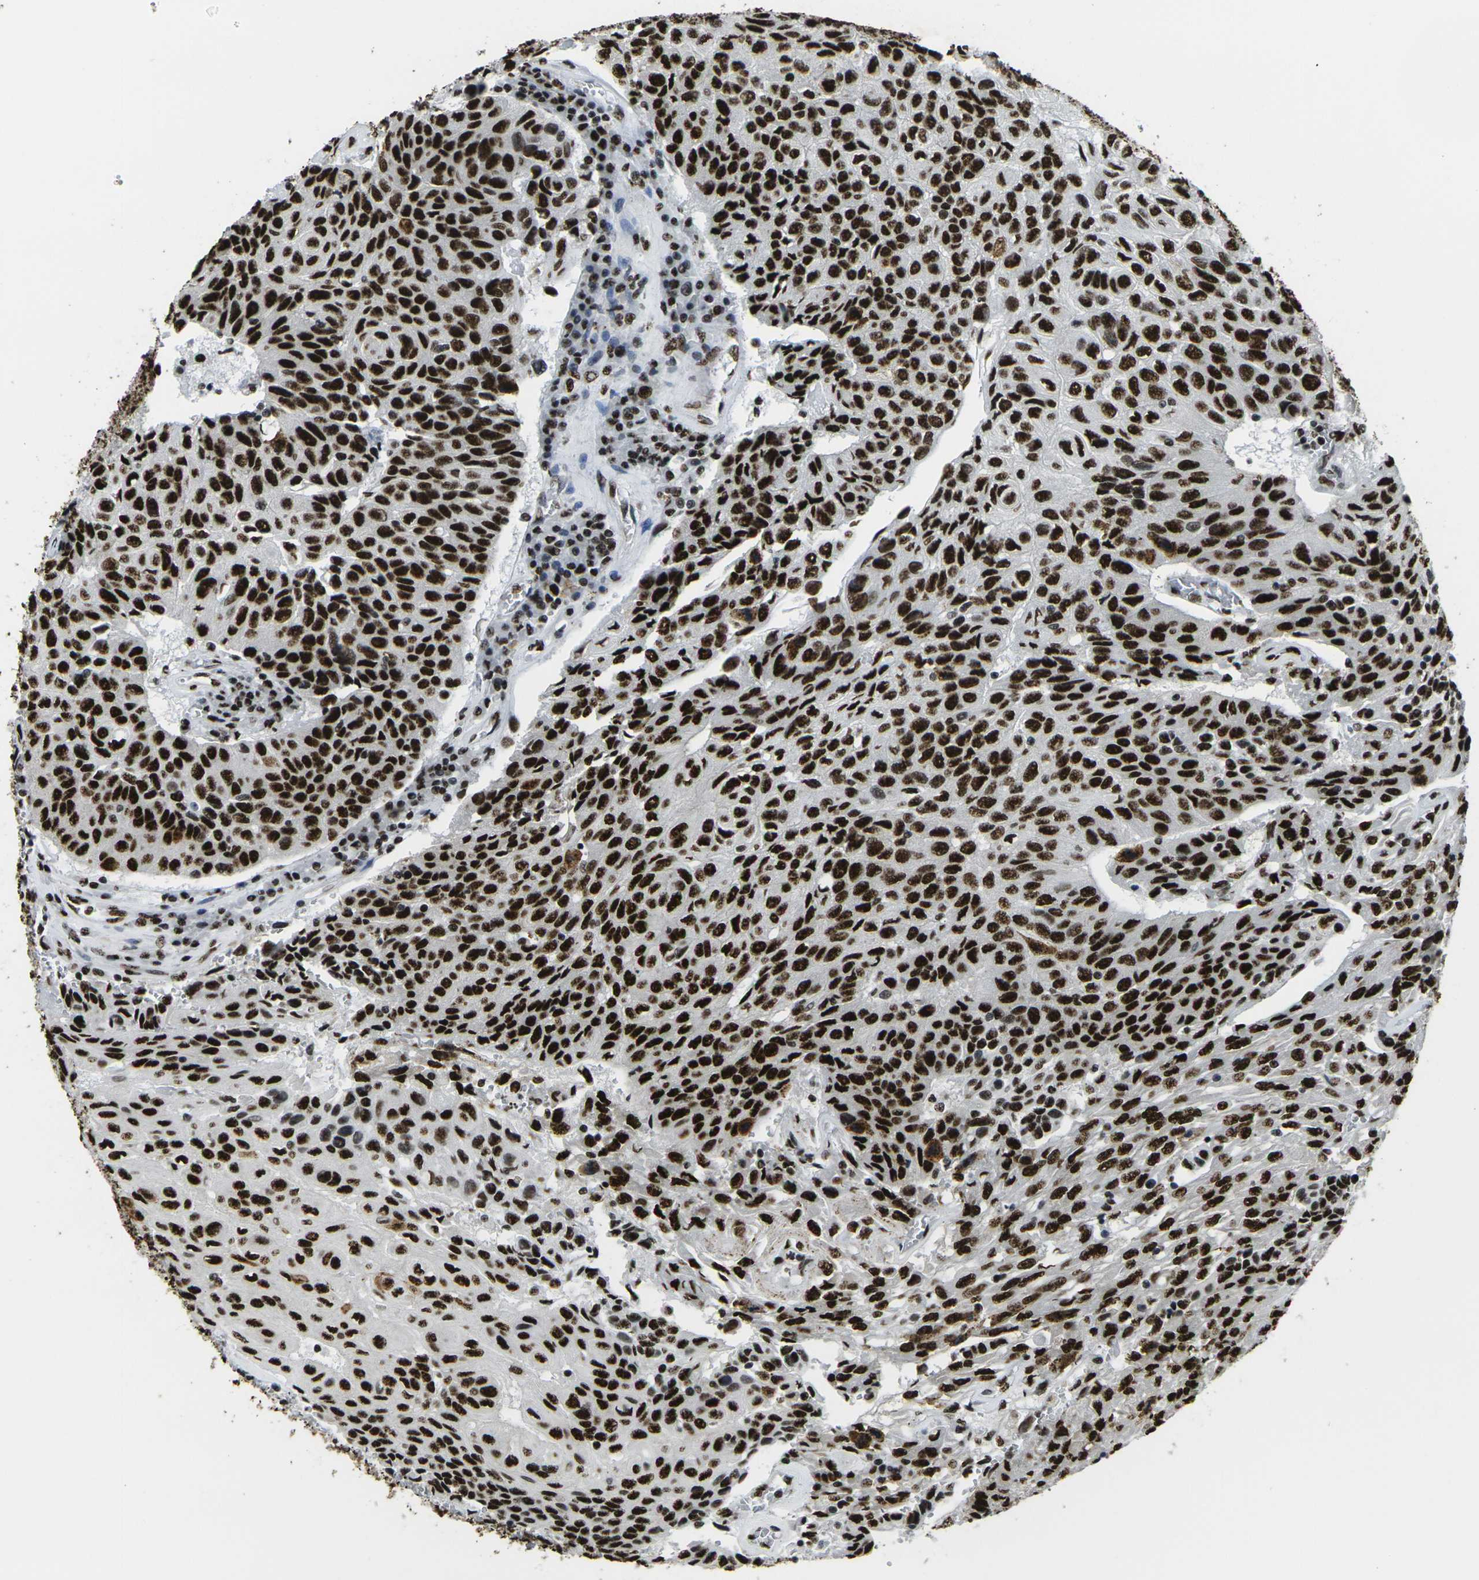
{"staining": {"intensity": "strong", "quantity": ">75%", "location": "nuclear"}, "tissue": "urothelial cancer", "cell_type": "Tumor cells", "image_type": "cancer", "snomed": [{"axis": "morphology", "description": "Urothelial carcinoma, High grade"}, {"axis": "topography", "description": "Urinary bladder"}], "caption": "Urothelial carcinoma (high-grade) stained with DAB (3,3'-diaminobenzidine) immunohistochemistry exhibits high levels of strong nuclear positivity in about >75% of tumor cells.", "gene": "SMARCC1", "patient": {"sex": "male", "age": 66}}